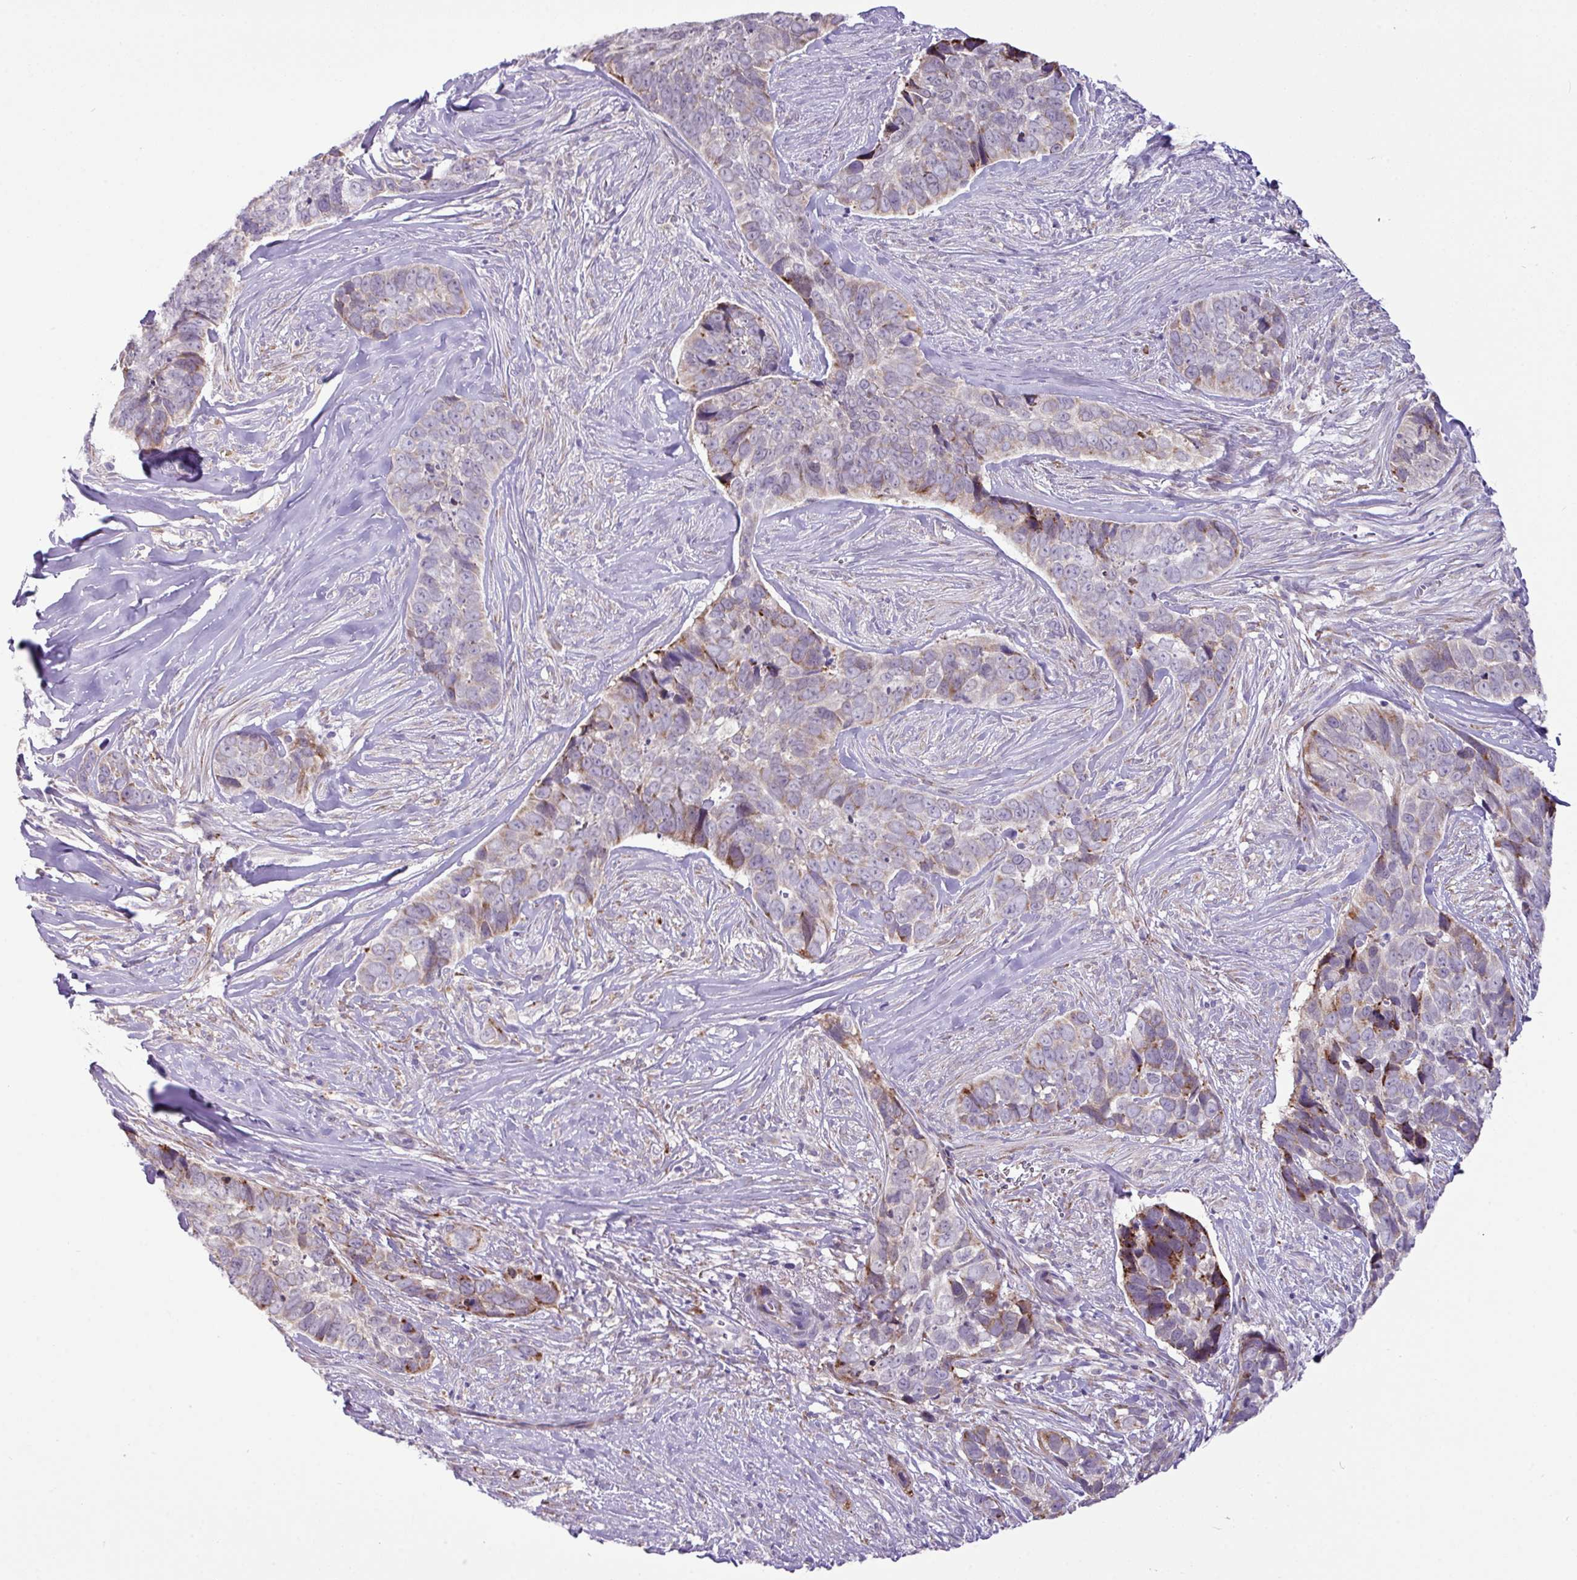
{"staining": {"intensity": "moderate", "quantity": "<25%", "location": "cytoplasmic/membranous"}, "tissue": "skin cancer", "cell_type": "Tumor cells", "image_type": "cancer", "snomed": [{"axis": "morphology", "description": "Basal cell carcinoma"}, {"axis": "topography", "description": "Skin"}], "caption": "This photomicrograph displays immunohistochemistry staining of human skin cancer, with low moderate cytoplasmic/membranous expression in about <25% of tumor cells.", "gene": "RGS21", "patient": {"sex": "female", "age": 82}}